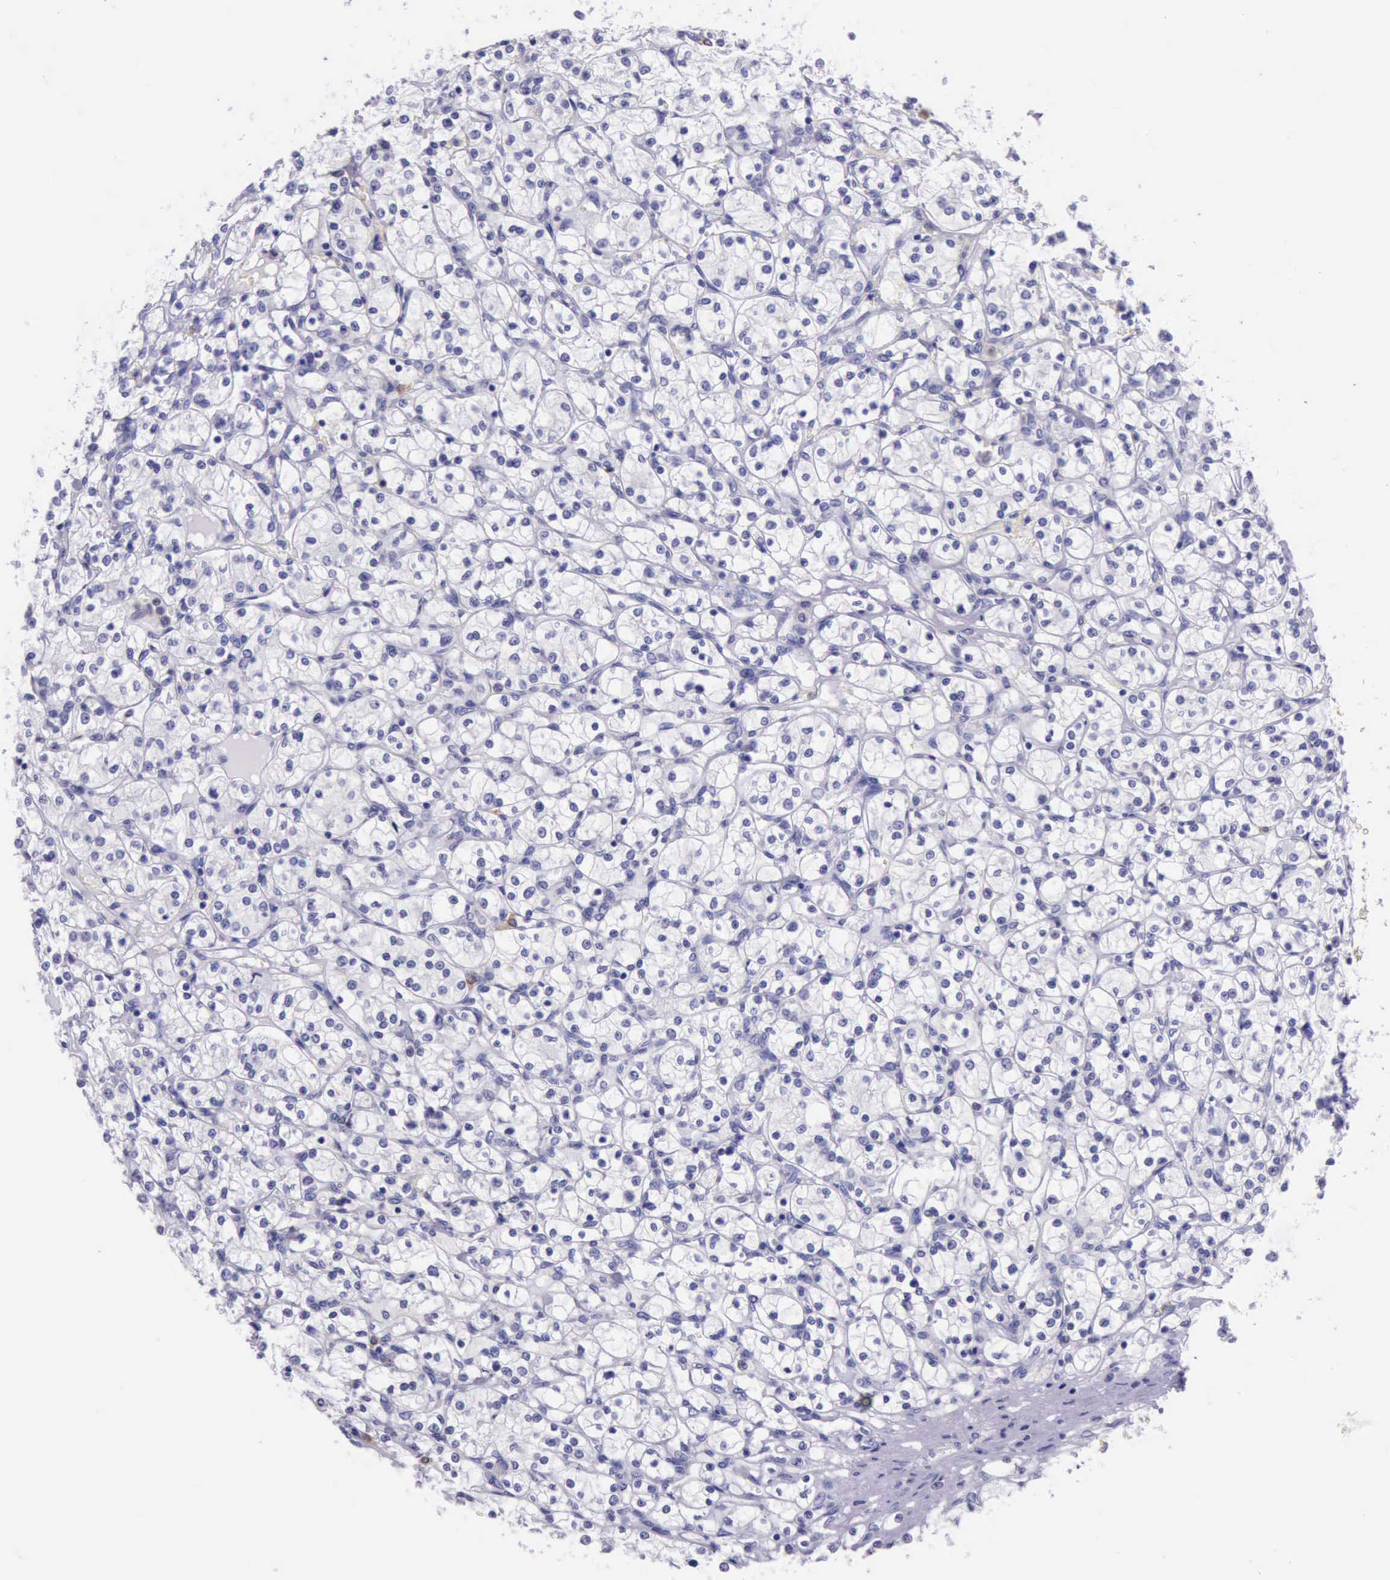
{"staining": {"intensity": "negative", "quantity": "none", "location": "none"}, "tissue": "renal cancer", "cell_type": "Tumor cells", "image_type": "cancer", "snomed": [{"axis": "morphology", "description": "Adenocarcinoma, NOS"}, {"axis": "topography", "description": "Kidney"}], "caption": "IHC photomicrograph of human renal adenocarcinoma stained for a protein (brown), which shows no staining in tumor cells.", "gene": "BTK", "patient": {"sex": "male", "age": 61}}